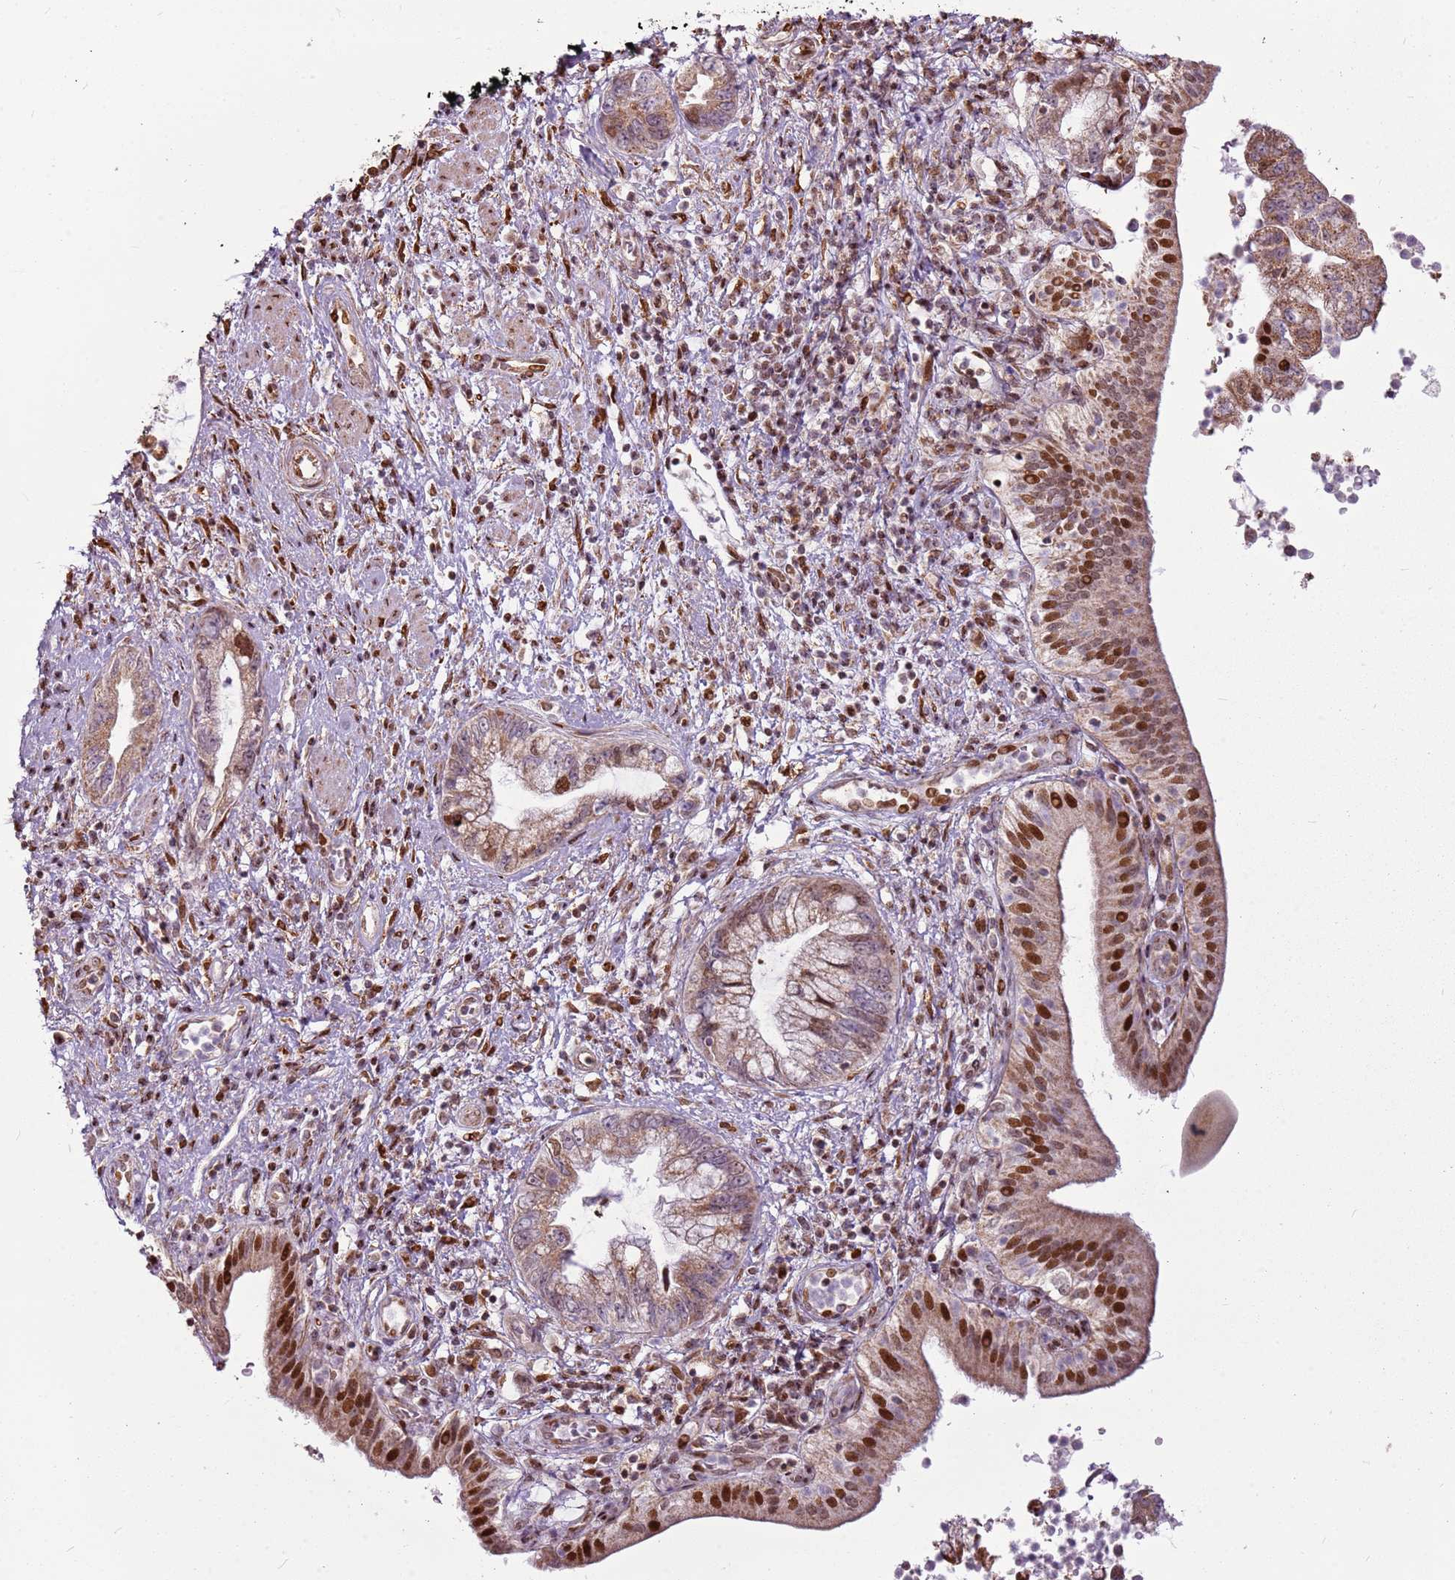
{"staining": {"intensity": "strong", "quantity": "25%-75%", "location": "nuclear"}, "tissue": "pancreatic cancer", "cell_type": "Tumor cells", "image_type": "cancer", "snomed": [{"axis": "morphology", "description": "Adenocarcinoma, NOS"}, {"axis": "topography", "description": "Pancreas"}], "caption": "IHC image of pancreatic cancer (adenocarcinoma) stained for a protein (brown), which shows high levels of strong nuclear positivity in approximately 25%-75% of tumor cells.", "gene": "PCTP", "patient": {"sex": "female", "age": 73}}